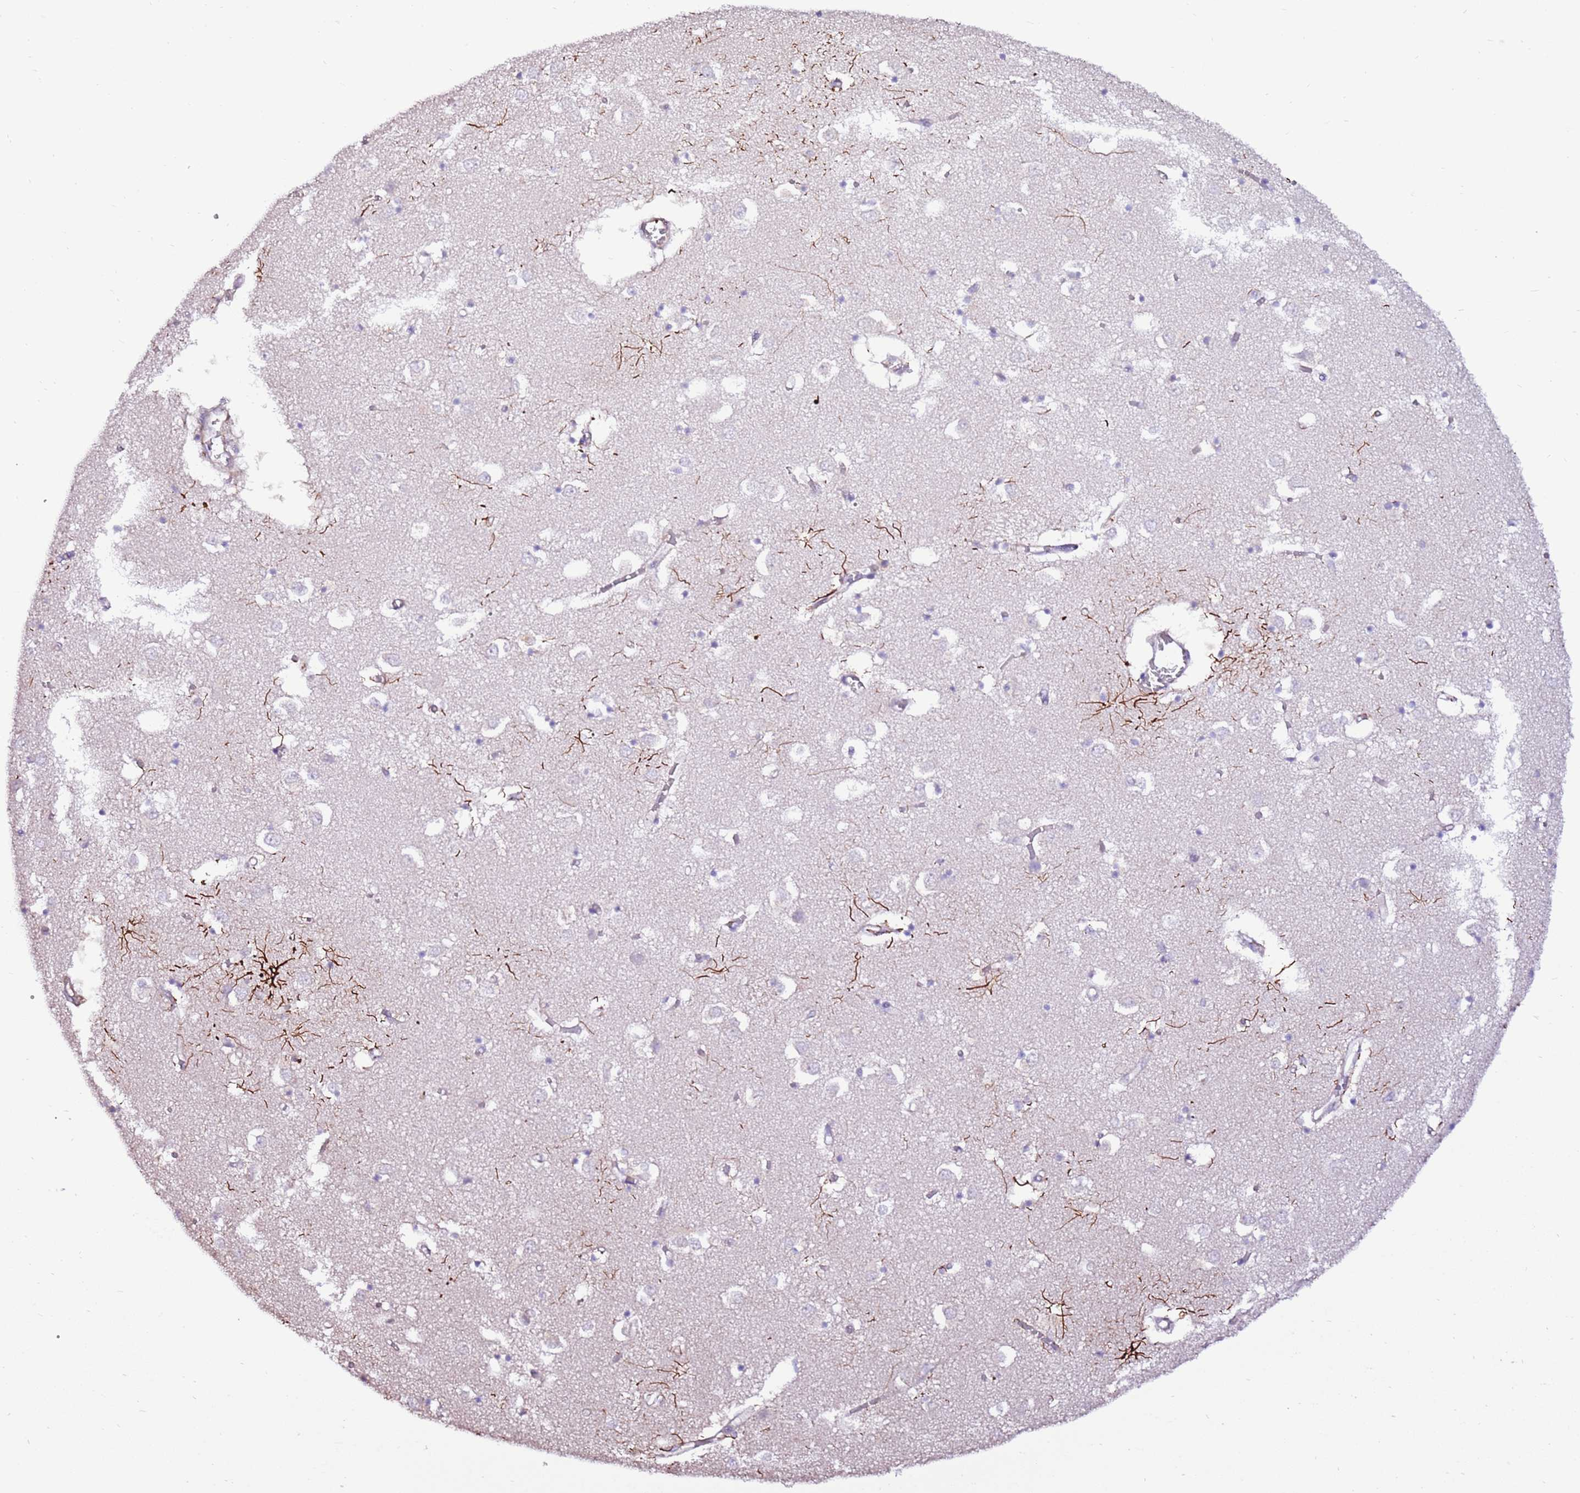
{"staining": {"intensity": "negative", "quantity": "none", "location": "none"}, "tissue": "caudate", "cell_type": "Glial cells", "image_type": "normal", "snomed": [{"axis": "morphology", "description": "Normal tissue, NOS"}, {"axis": "topography", "description": "Lateral ventricle wall"}], "caption": "Micrograph shows no significant protein expression in glial cells of normal caudate. Nuclei are stained in blue.", "gene": "ART5", "patient": {"sex": "male", "age": 70}}